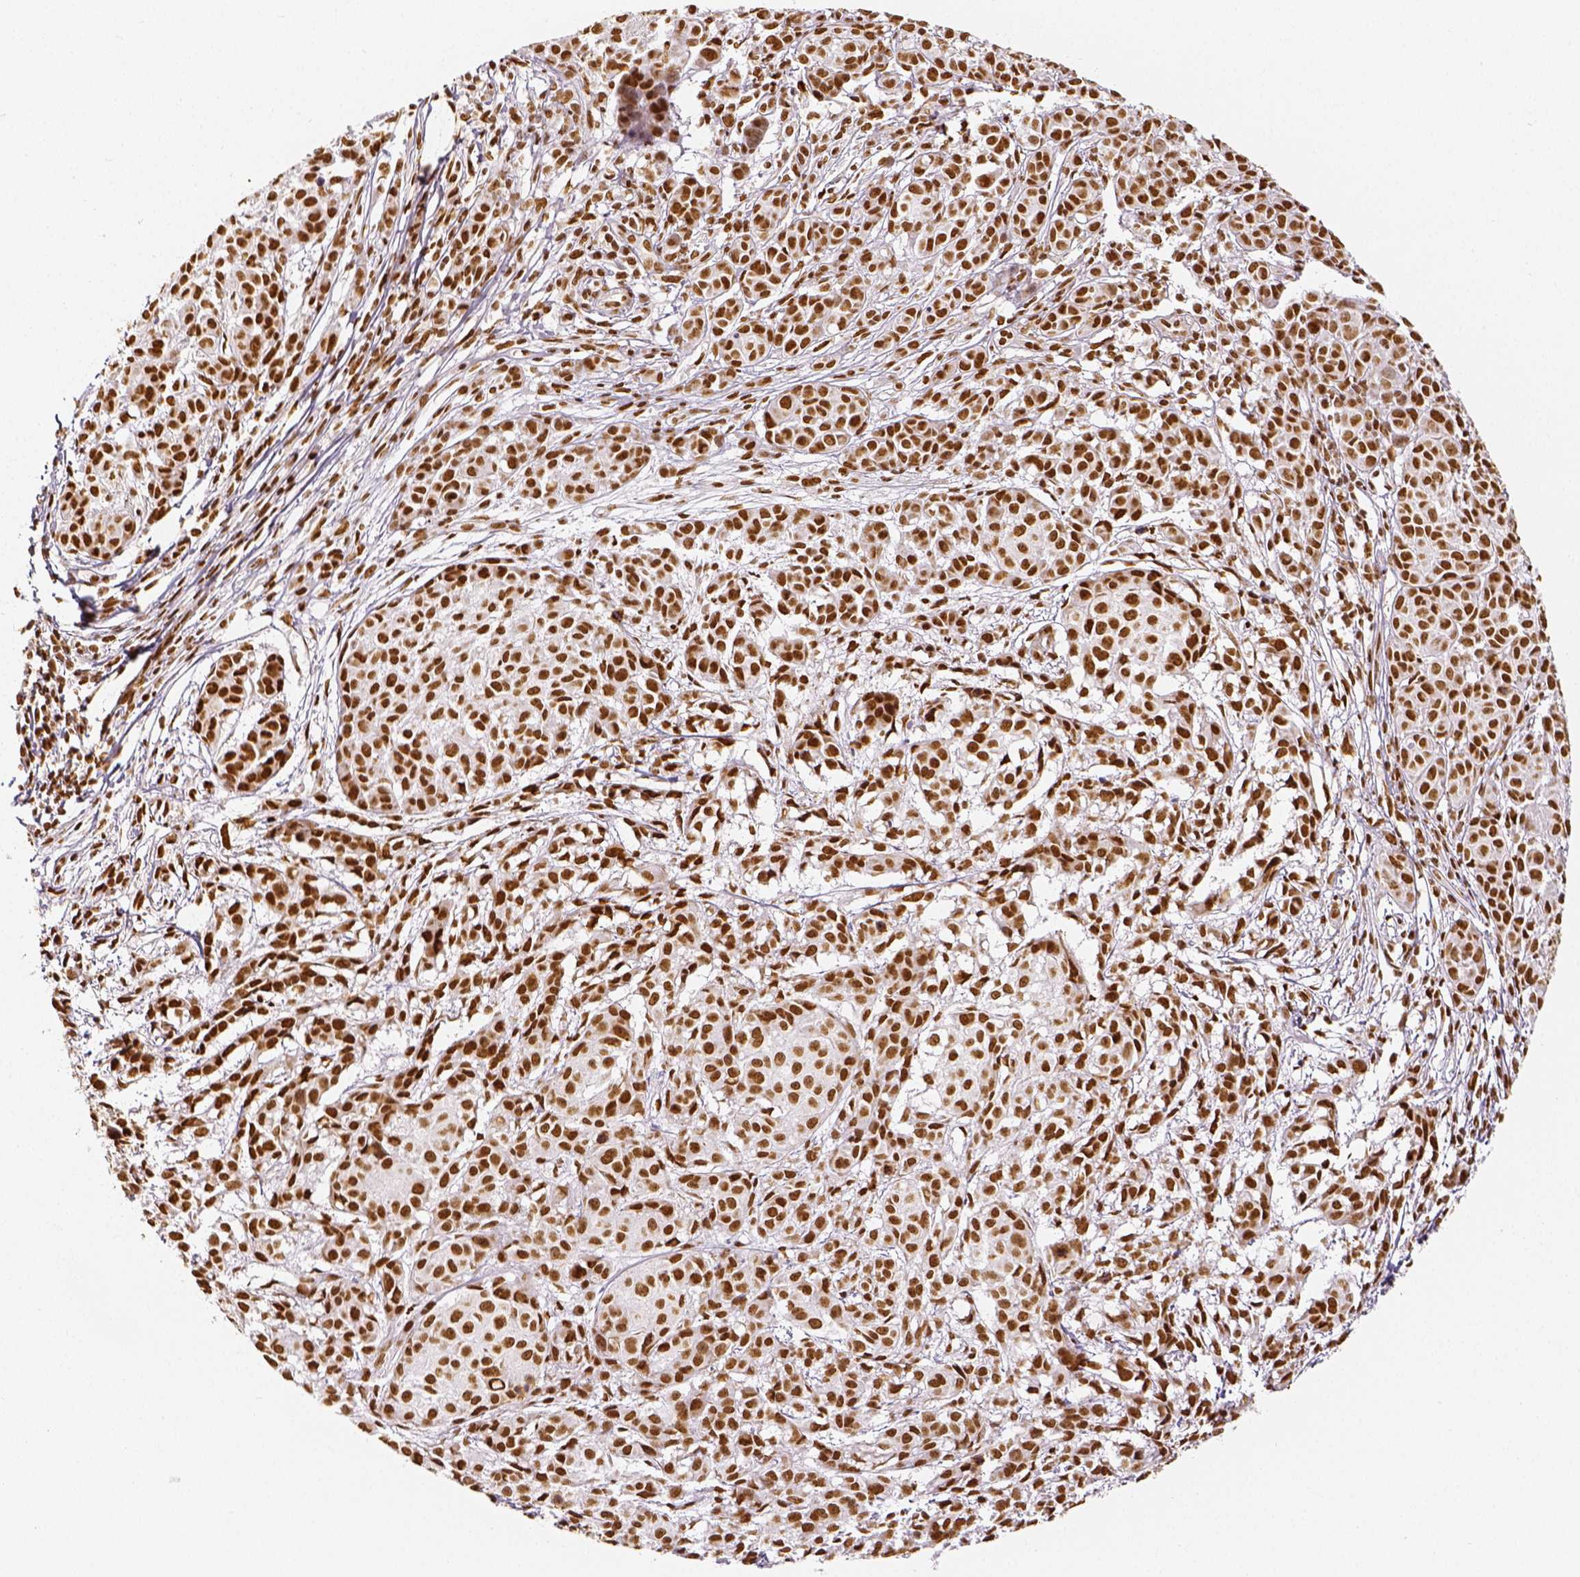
{"staining": {"intensity": "strong", "quantity": ">75%", "location": "nuclear"}, "tissue": "melanoma", "cell_type": "Tumor cells", "image_type": "cancer", "snomed": [{"axis": "morphology", "description": "Malignant melanoma, NOS"}, {"axis": "topography", "description": "Skin"}], "caption": "This image displays melanoma stained with immunohistochemistry to label a protein in brown. The nuclear of tumor cells show strong positivity for the protein. Nuclei are counter-stained blue.", "gene": "KDM5B", "patient": {"sex": "male", "age": 48}}